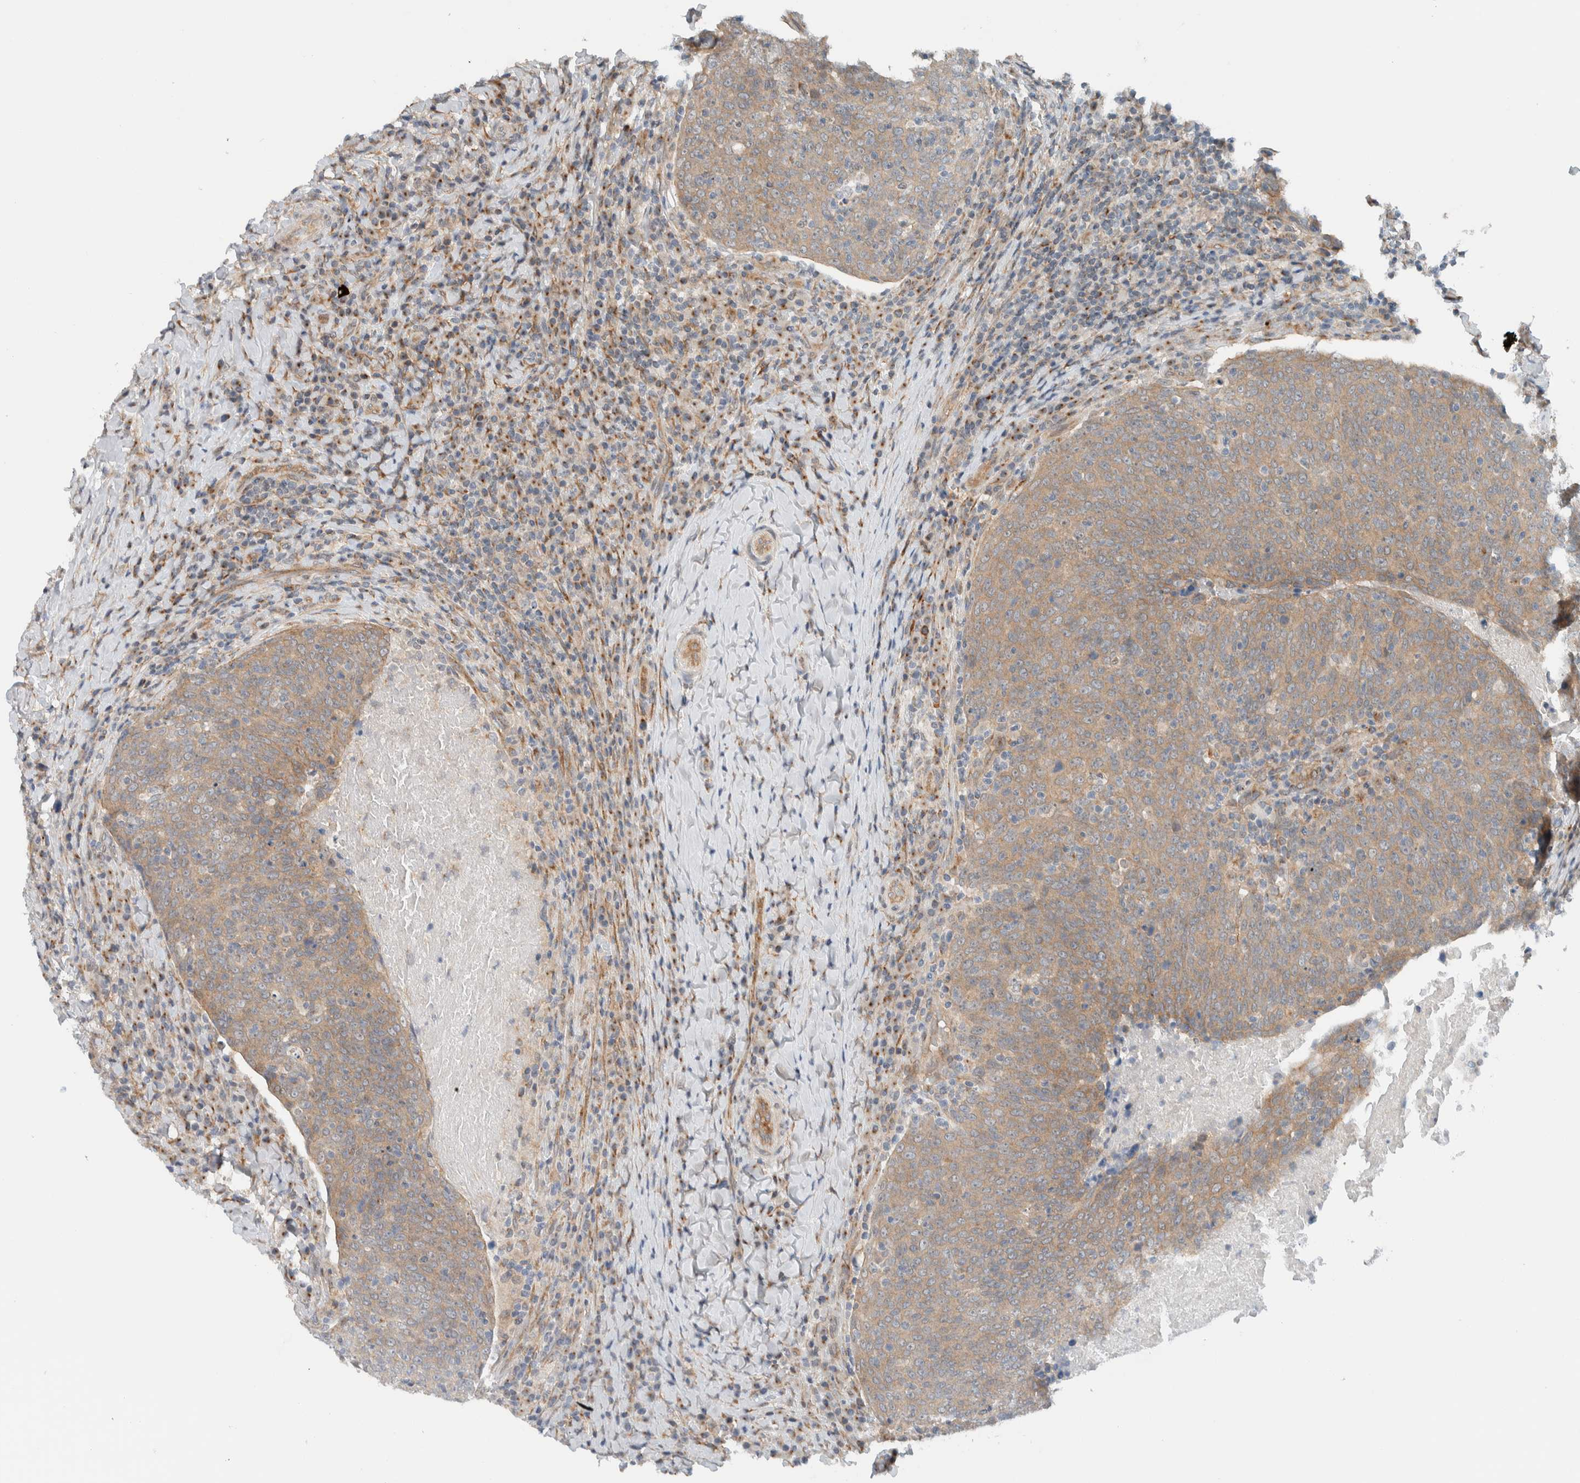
{"staining": {"intensity": "weak", "quantity": ">75%", "location": "cytoplasmic/membranous"}, "tissue": "head and neck cancer", "cell_type": "Tumor cells", "image_type": "cancer", "snomed": [{"axis": "morphology", "description": "Squamous cell carcinoma, NOS"}, {"axis": "morphology", "description": "Squamous cell carcinoma, metastatic, NOS"}, {"axis": "topography", "description": "Lymph node"}, {"axis": "topography", "description": "Head-Neck"}], "caption": "Metastatic squamous cell carcinoma (head and neck) stained with immunohistochemistry demonstrates weak cytoplasmic/membranous positivity in about >75% of tumor cells.", "gene": "RERE", "patient": {"sex": "male", "age": 62}}